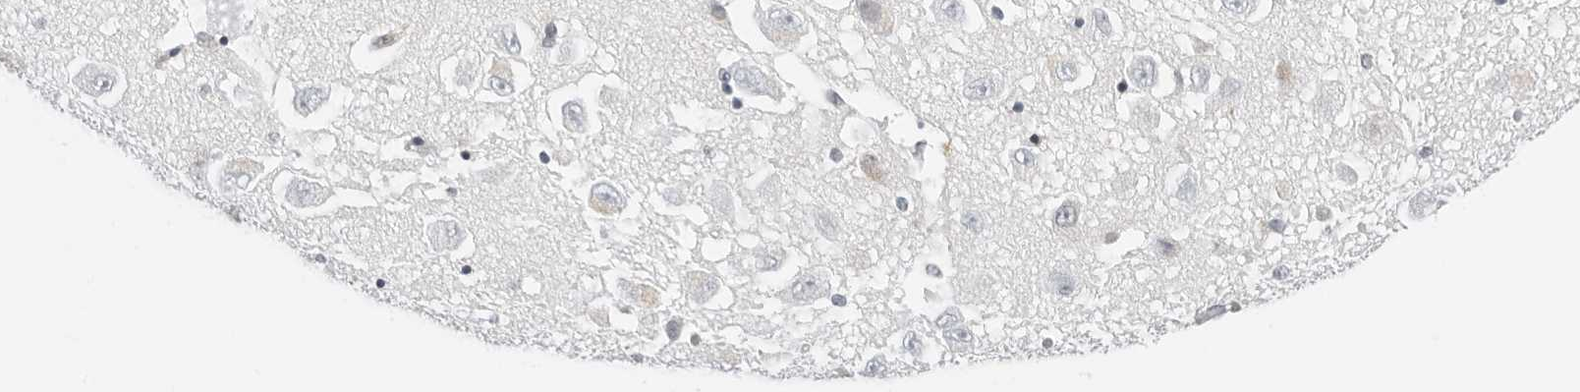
{"staining": {"intensity": "negative", "quantity": "none", "location": "none"}, "tissue": "hippocampus", "cell_type": "Glial cells", "image_type": "normal", "snomed": [{"axis": "morphology", "description": "Normal tissue, NOS"}, {"axis": "topography", "description": "Hippocampus"}], "caption": "IHC image of unremarkable hippocampus: human hippocampus stained with DAB (3,3'-diaminobenzidine) shows no significant protein staining in glial cells.", "gene": "RC3H1", "patient": {"sex": "female", "age": 54}}